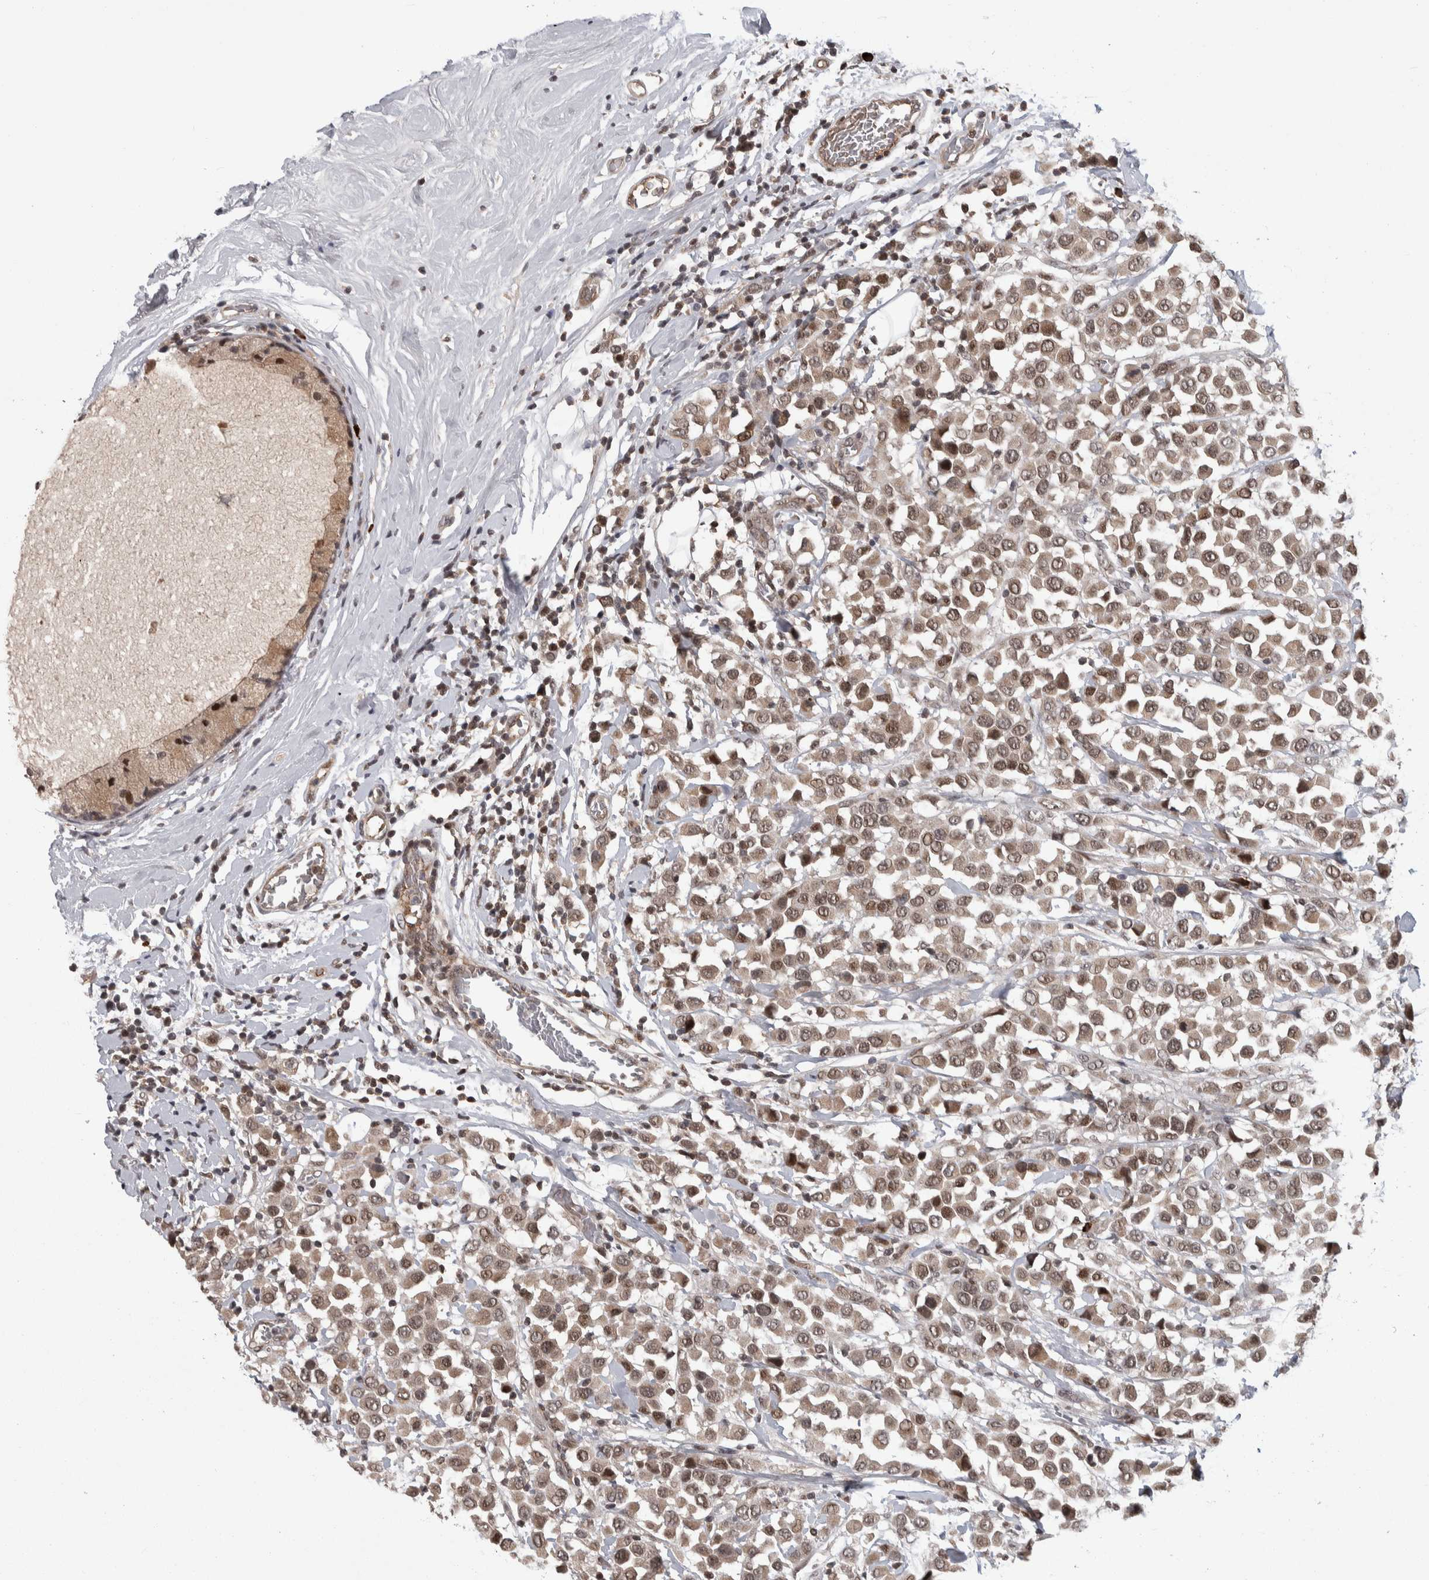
{"staining": {"intensity": "weak", "quantity": ">75%", "location": "cytoplasmic/membranous,nuclear"}, "tissue": "breast cancer", "cell_type": "Tumor cells", "image_type": "cancer", "snomed": [{"axis": "morphology", "description": "Duct carcinoma"}, {"axis": "topography", "description": "Breast"}], "caption": "This micrograph shows breast cancer (intraductal carcinoma) stained with immunohistochemistry to label a protein in brown. The cytoplasmic/membranous and nuclear of tumor cells show weak positivity for the protein. Nuclei are counter-stained blue.", "gene": "ZNF592", "patient": {"sex": "female", "age": 61}}